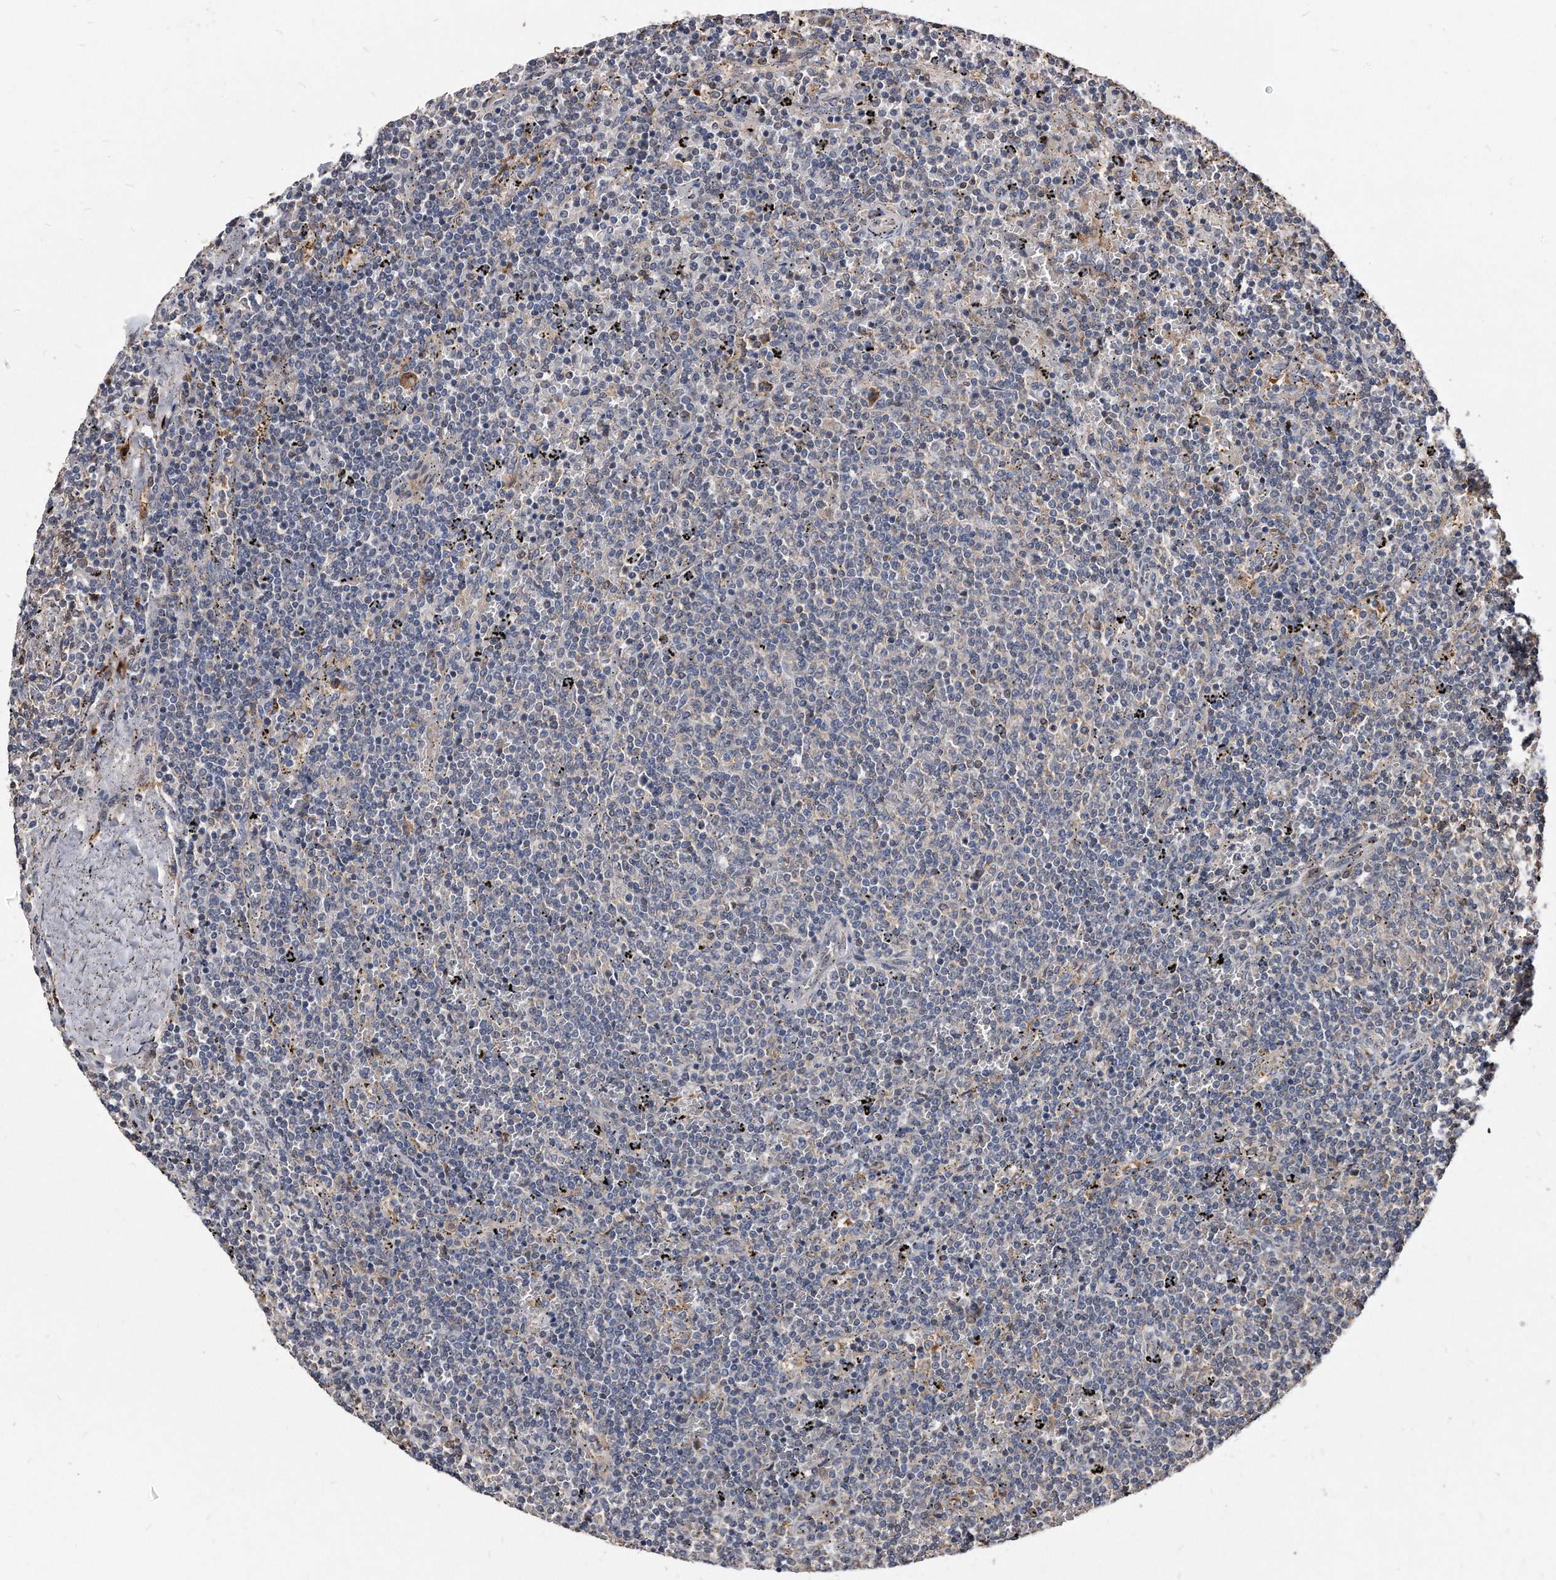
{"staining": {"intensity": "negative", "quantity": "none", "location": "none"}, "tissue": "lymphoma", "cell_type": "Tumor cells", "image_type": "cancer", "snomed": [{"axis": "morphology", "description": "Malignant lymphoma, non-Hodgkin's type, Low grade"}, {"axis": "topography", "description": "Spleen"}], "caption": "This is an immunohistochemistry (IHC) image of human malignant lymphoma, non-Hodgkin's type (low-grade). There is no positivity in tumor cells.", "gene": "IL20RA", "patient": {"sex": "female", "age": 50}}